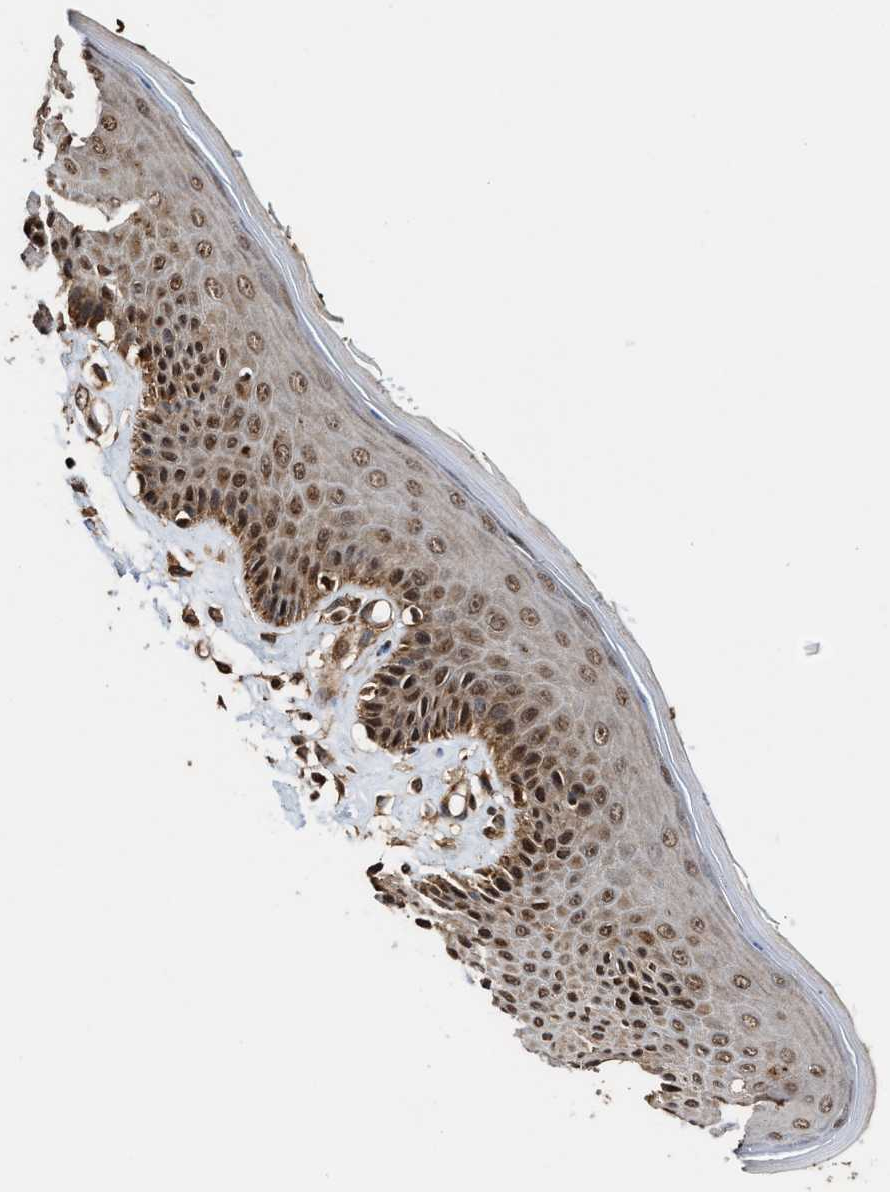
{"staining": {"intensity": "strong", "quantity": ">75%", "location": "cytoplasmic/membranous,nuclear"}, "tissue": "skin", "cell_type": "Epidermal cells", "image_type": "normal", "snomed": [{"axis": "morphology", "description": "Normal tissue, NOS"}, {"axis": "topography", "description": "Vulva"}], "caption": "This image reveals unremarkable skin stained with immunohistochemistry to label a protein in brown. The cytoplasmic/membranous,nuclear of epidermal cells show strong positivity for the protein. Nuclei are counter-stained blue.", "gene": "SEPTIN2", "patient": {"sex": "female", "age": 73}}